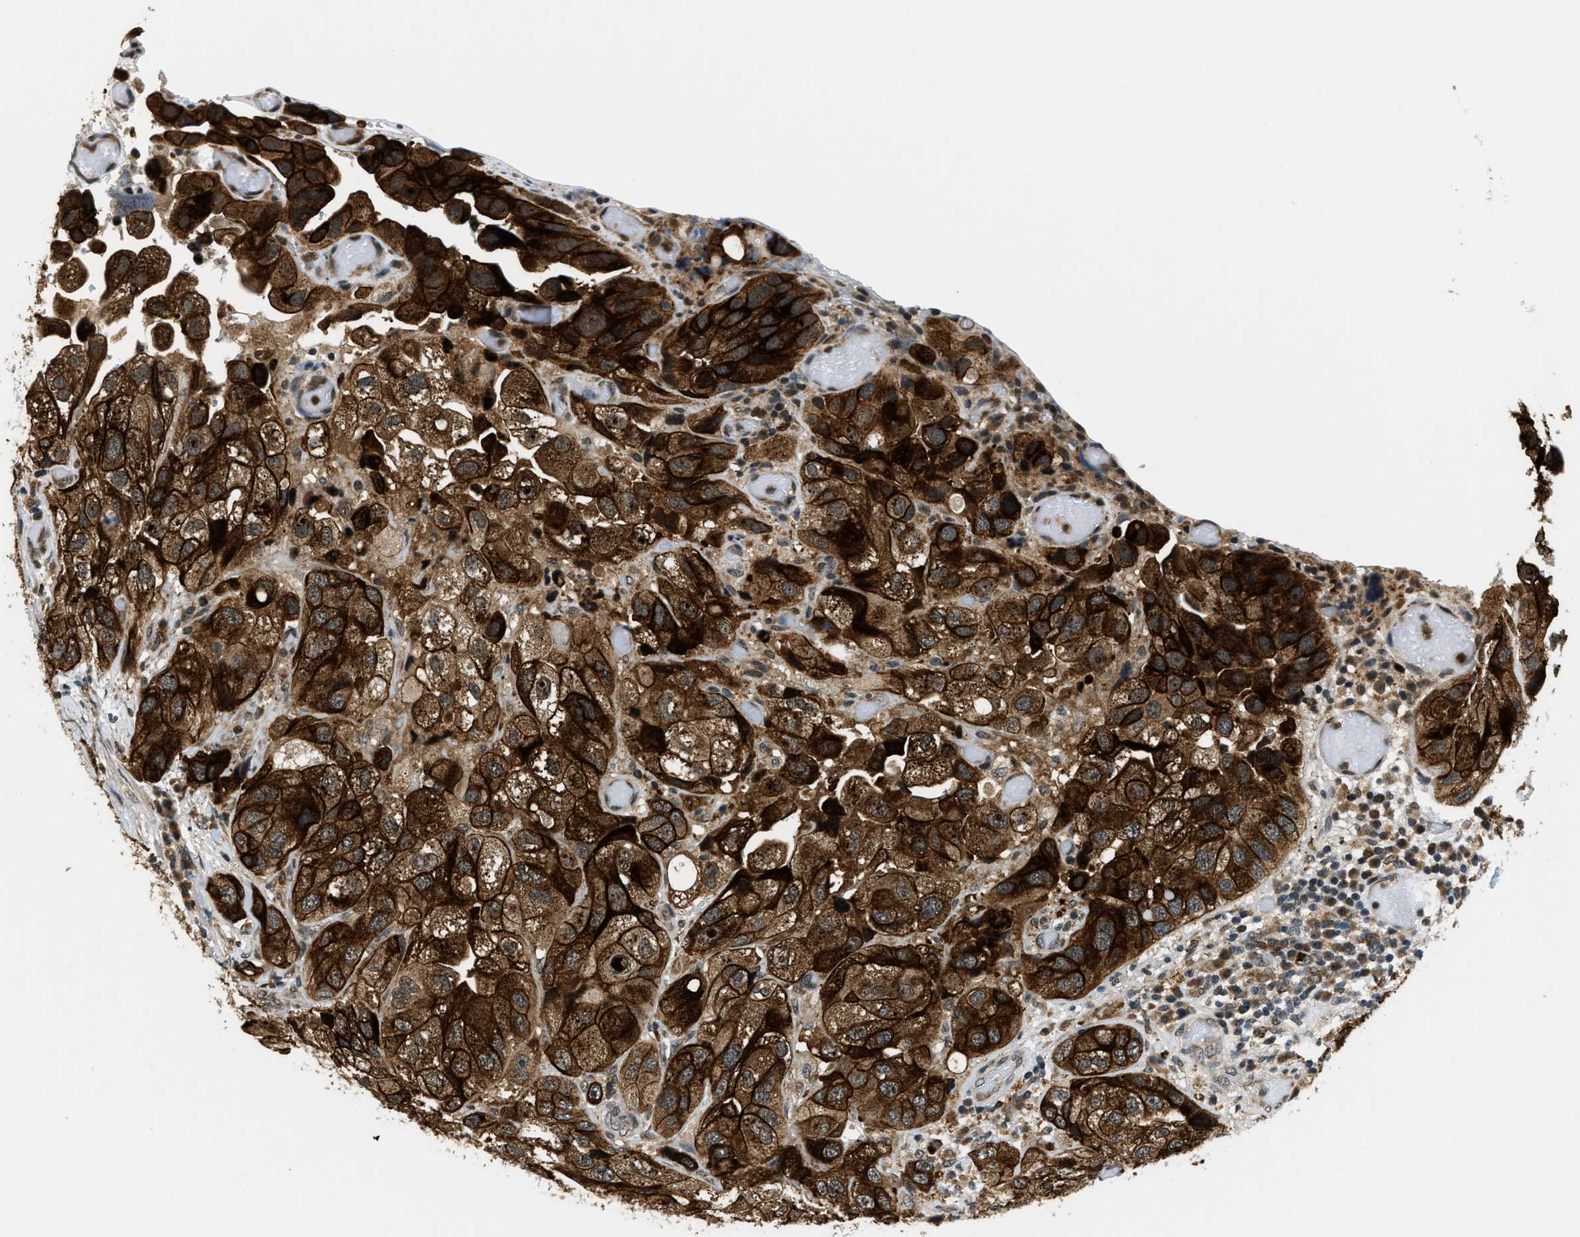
{"staining": {"intensity": "strong", "quantity": ">75%", "location": "cytoplasmic/membranous"}, "tissue": "urothelial cancer", "cell_type": "Tumor cells", "image_type": "cancer", "snomed": [{"axis": "morphology", "description": "Urothelial carcinoma, High grade"}, {"axis": "topography", "description": "Urinary bladder"}], "caption": "Protein staining of urothelial cancer tissue demonstrates strong cytoplasmic/membranous expression in approximately >75% of tumor cells. (IHC, brightfield microscopy, high magnification).", "gene": "RAB11FIP1", "patient": {"sex": "female", "age": 64}}